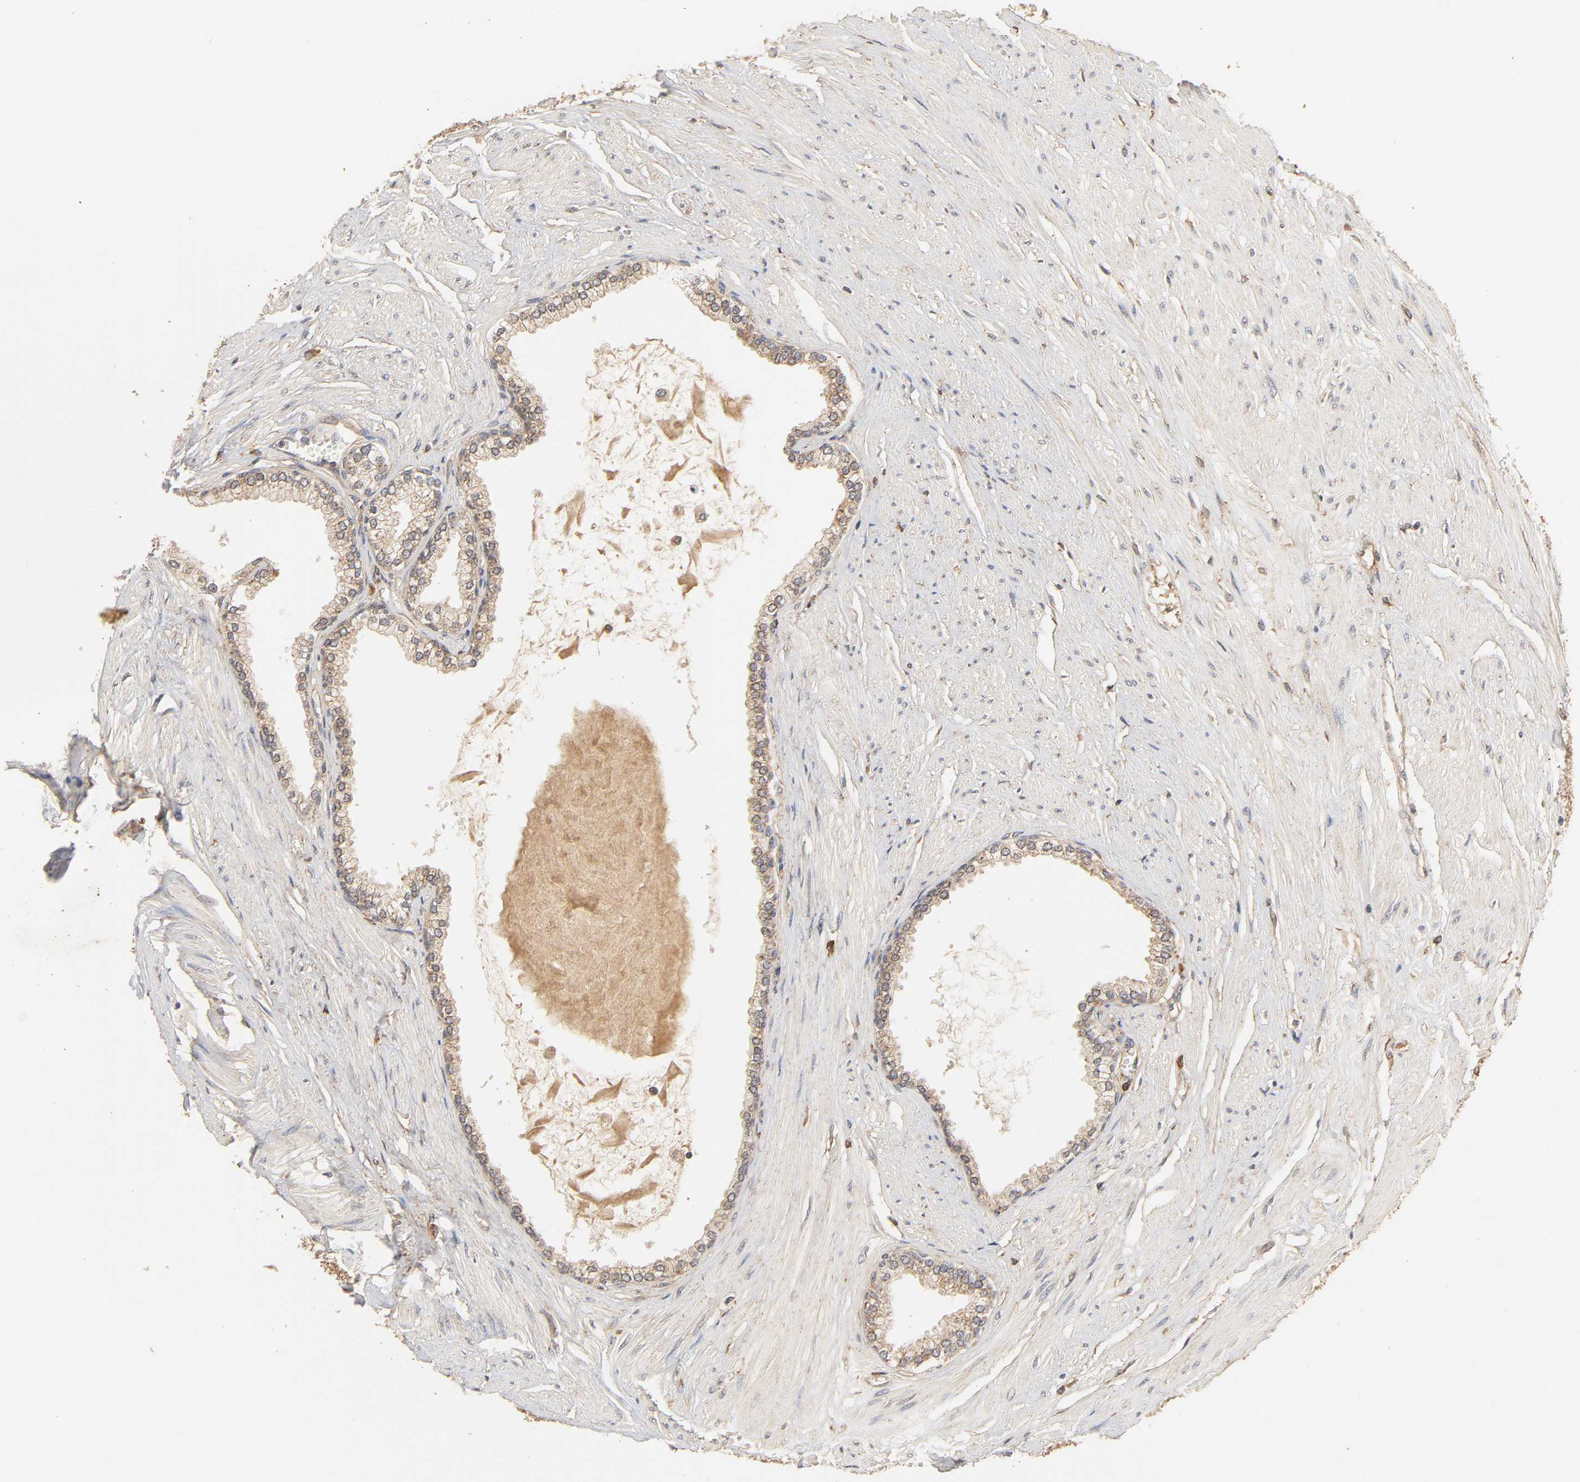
{"staining": {"intensity": "strong", "quantity": ">75%", "location": "cytoplasmic/membranous"}, "tissue": "prostate", "cell_type": "Glandular cells", "image_type": "normal", "snomed": [{"axis": "morphology", "description": "Normal tissue, NOS"}, {"axis": "topography", "description": "Prostate"}], "caption": "About >75% of glandular cells in unremarkable prostate show strong cytoplasmic/membranous protein positivity as visualized by brown immunohistochemical staining.", "gene": "EPS8", "patient": {"sex": "male", "age": 64}}